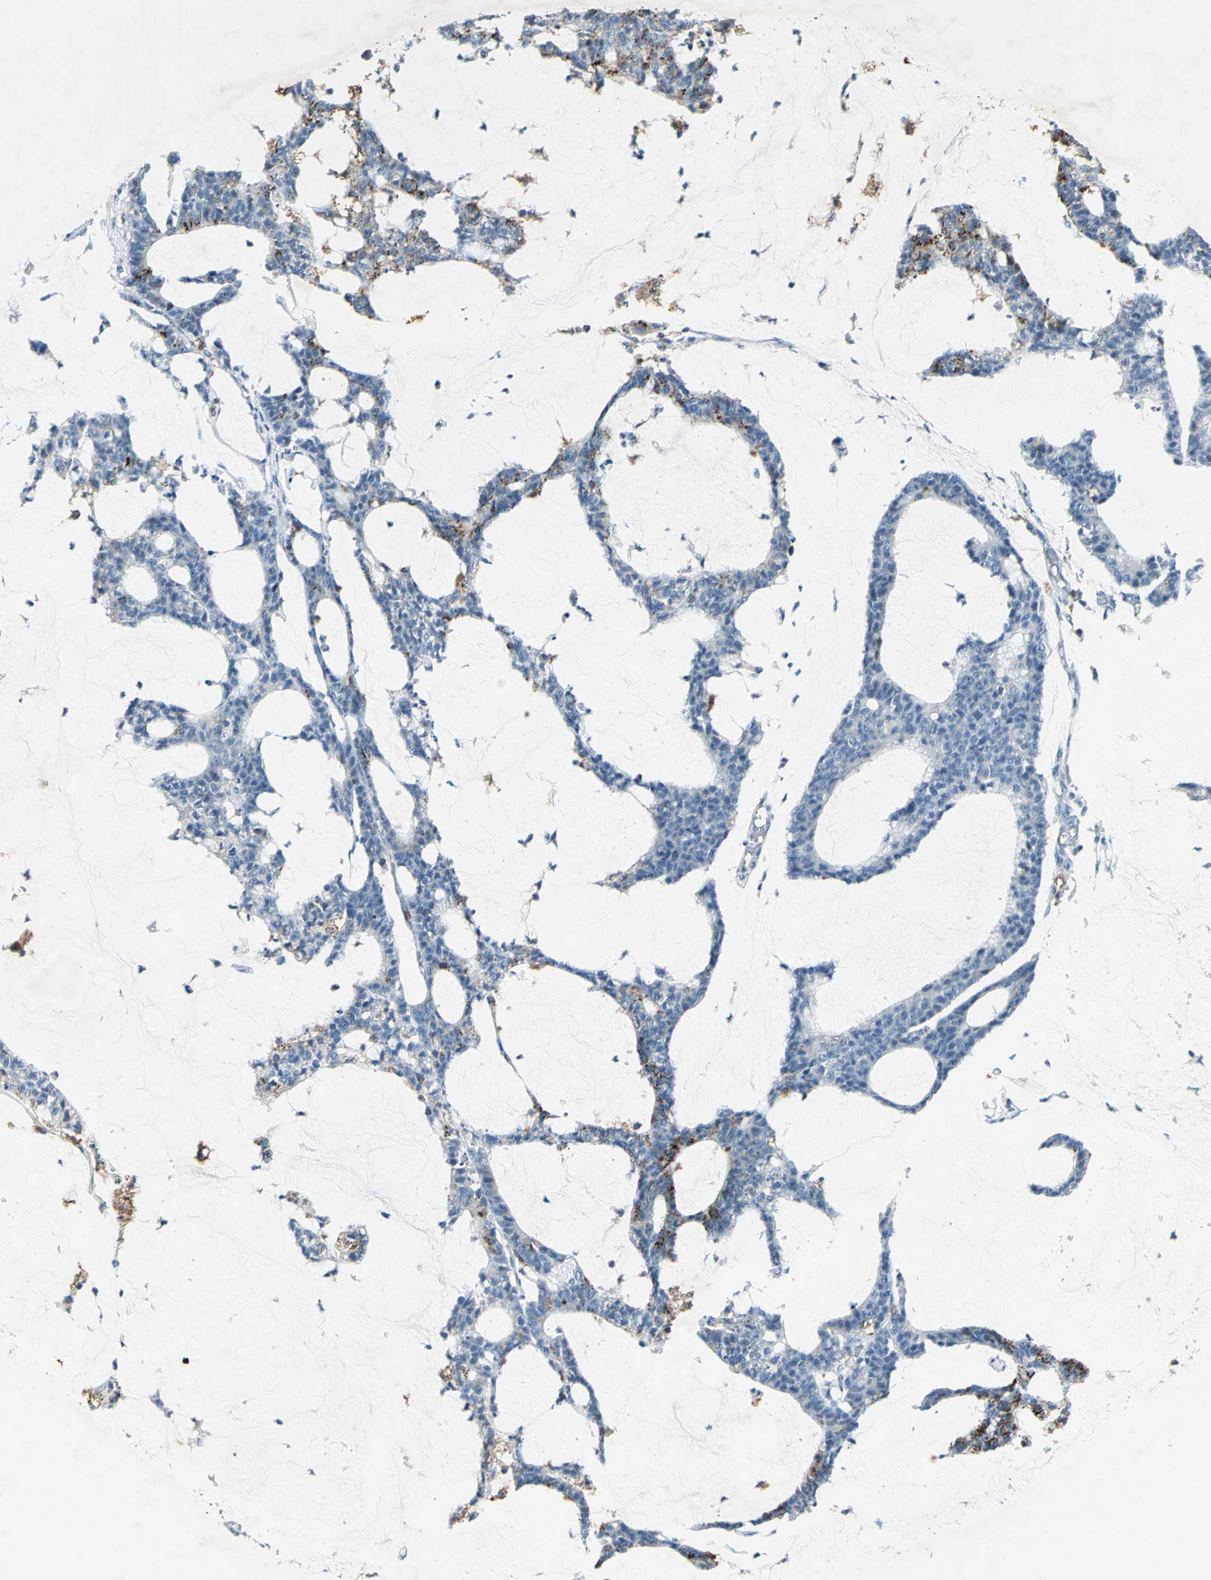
{"staining": {"intensity": "strong", "quantity": "<25%", "location": "cytoplasmic/membranous"}, "tissue": "colorectal cancer", "cell_type": "Tumor cells", "image_type": "cancer", "snomed": [{"axis": "morphology", "description": "Adenocarcinoma, NOS"}, {"axis": "topography", "description": "Colon"}], "caption": "Colorectal adenocarcinoma stained with a brown dye displays strong cytoplasmic/membranous positive staining in approximately <25% of tumor cells.", "gene": "CAMK2B", "patient": {"sex": "female", "age": 84}}